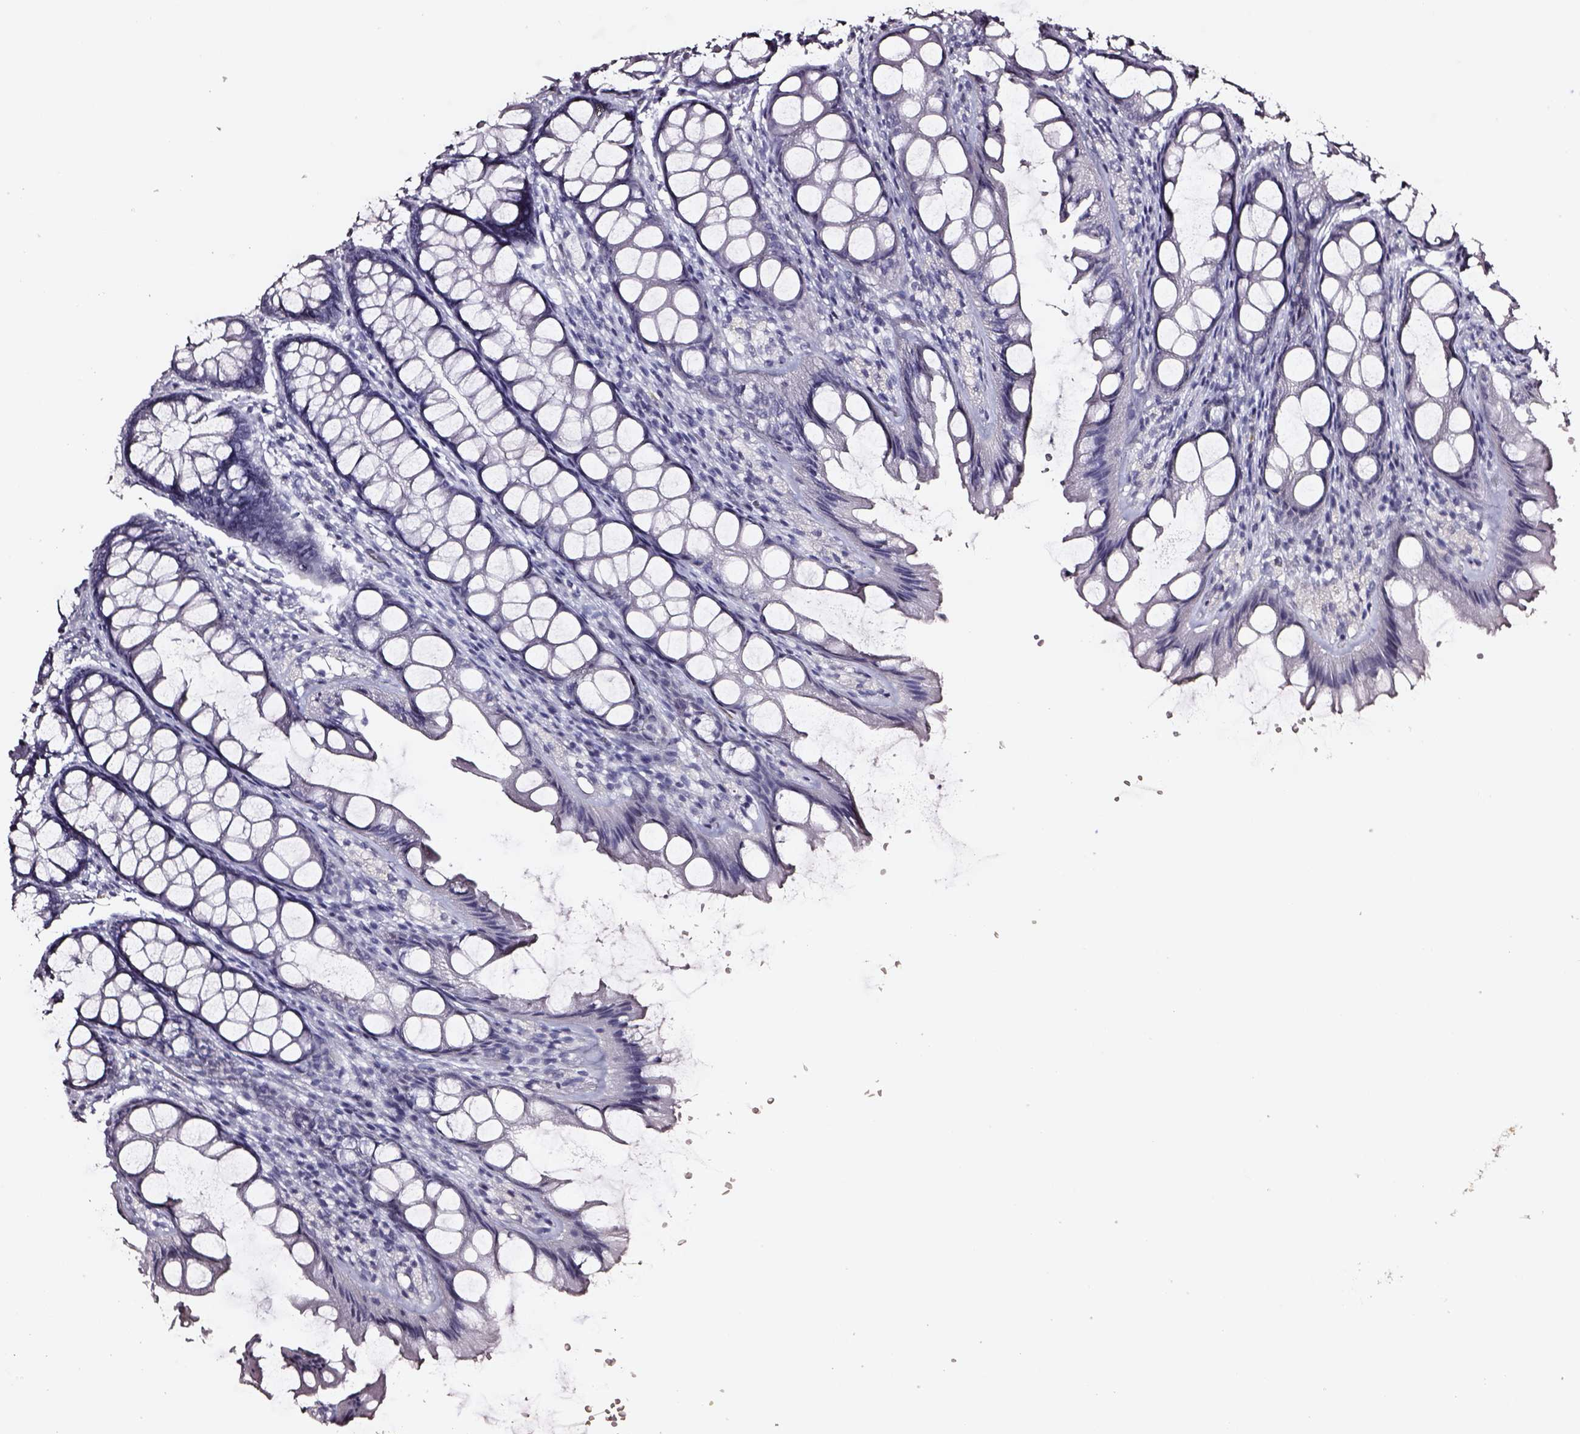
{"staining": {"intensity": "negative", "quantity": "none", "location": "none"}, "tissue": "colon", "cell_type": "Endothelial cells", "image_type": "normal", "snomed": [{"axis": "morphology", "description": "Normal tissue, NOS"}, {"axis": "topography", "description": "Colon"}], "caption": "This is an IHC photomicrograph of normal colon. There is no staining in endothelial cells.", "gene": "DPEP1", "patient": {"sex": "male", "age": 47}}